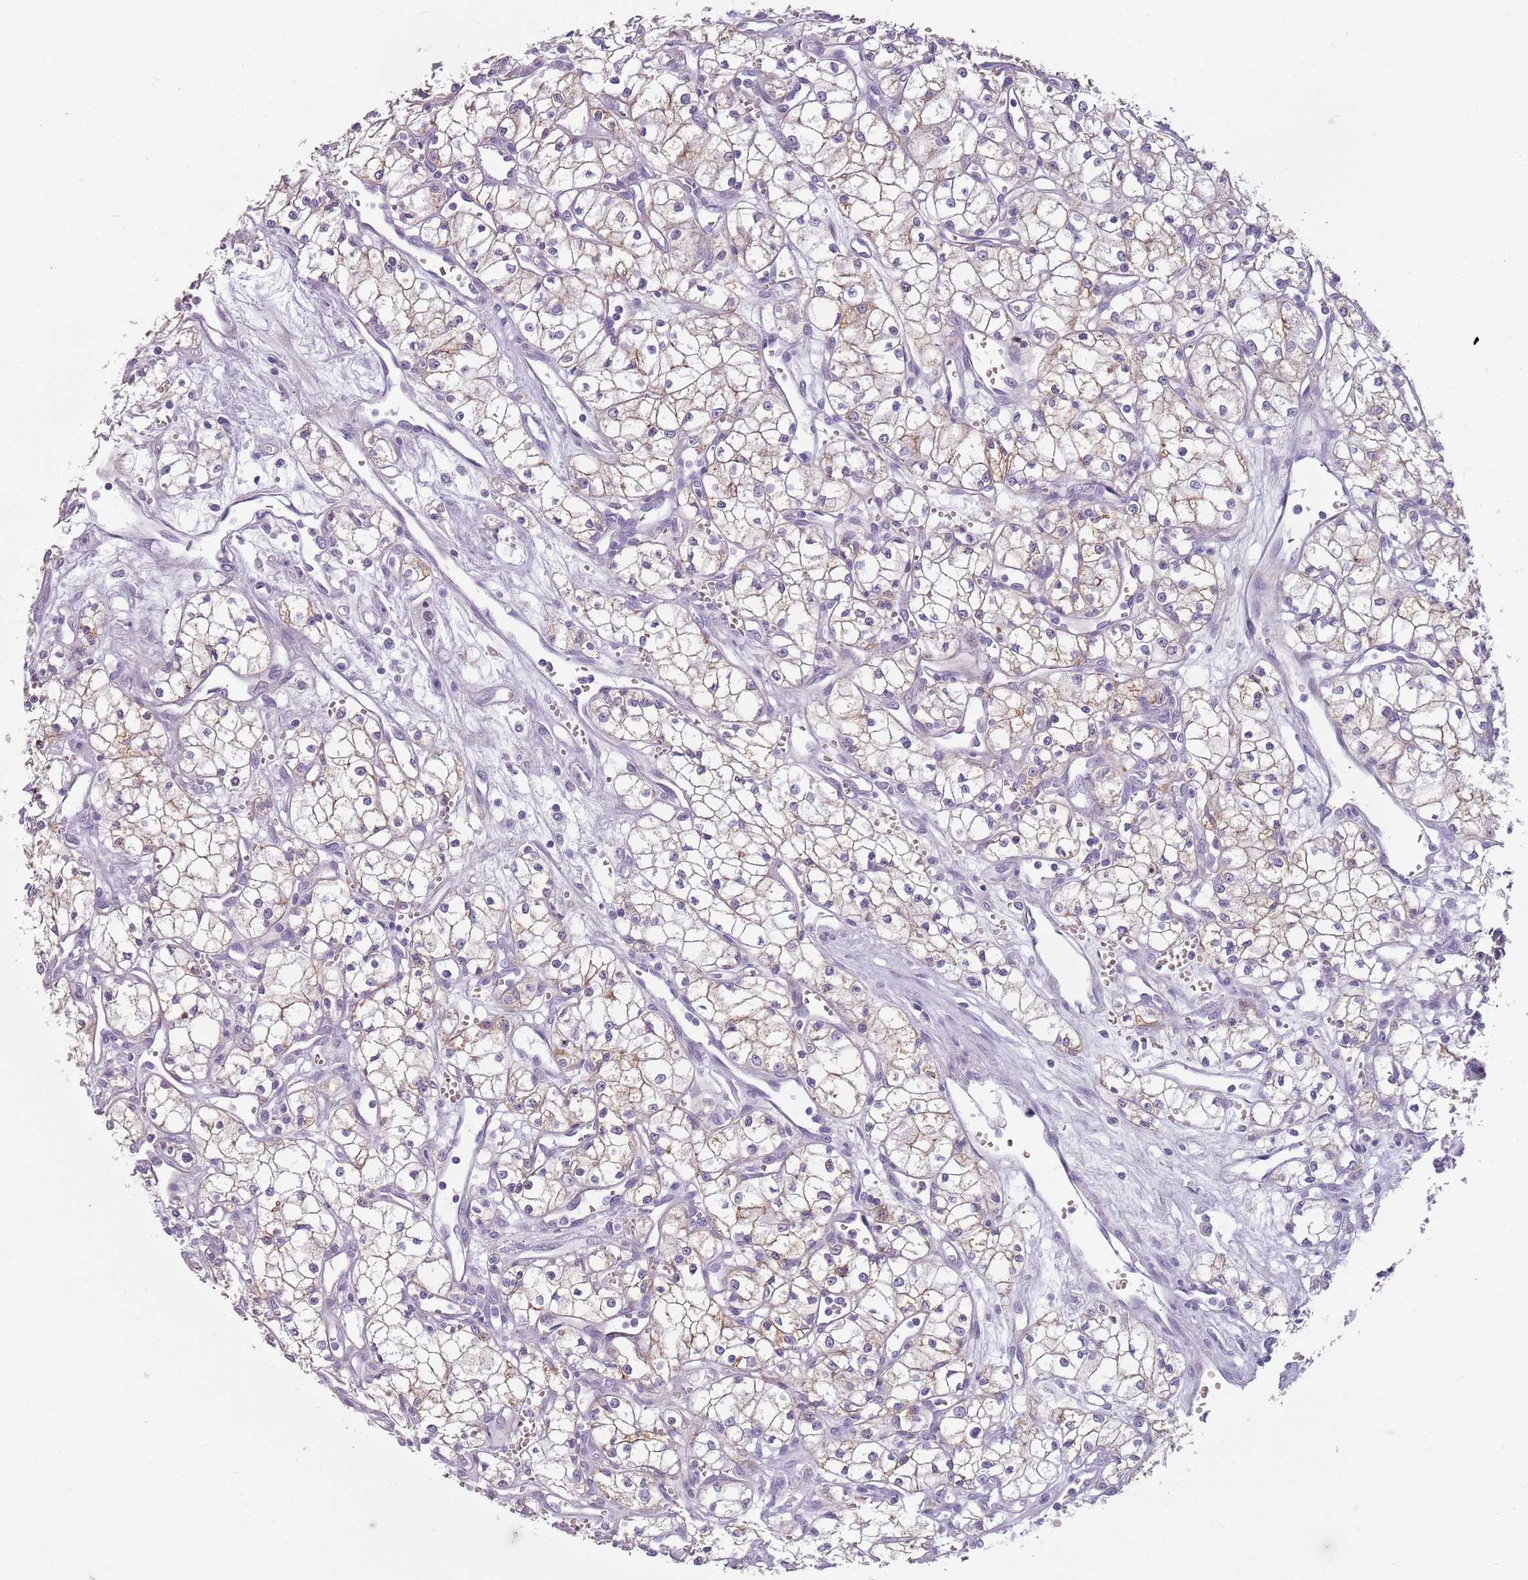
{"staining": {"intensity": "weak", "quantity": "<25%", "location": "cytoplasmic/membranous"}, "tissue": "renal cancer", "cell_type": "Tumor cells", "image_type": "cancer", "snomed": [{"axis": "morphology", "description": "Adenocarcinoma, NOS"}, {"axis": "topography", "description": "Kidney"}], "caption": "Renal adenocarcinoma was stained to show a protein in brown. There is no significant staining in tumor cells.", "gene": "MEGF8", "patient": {"sex": "male", "age": 59}}